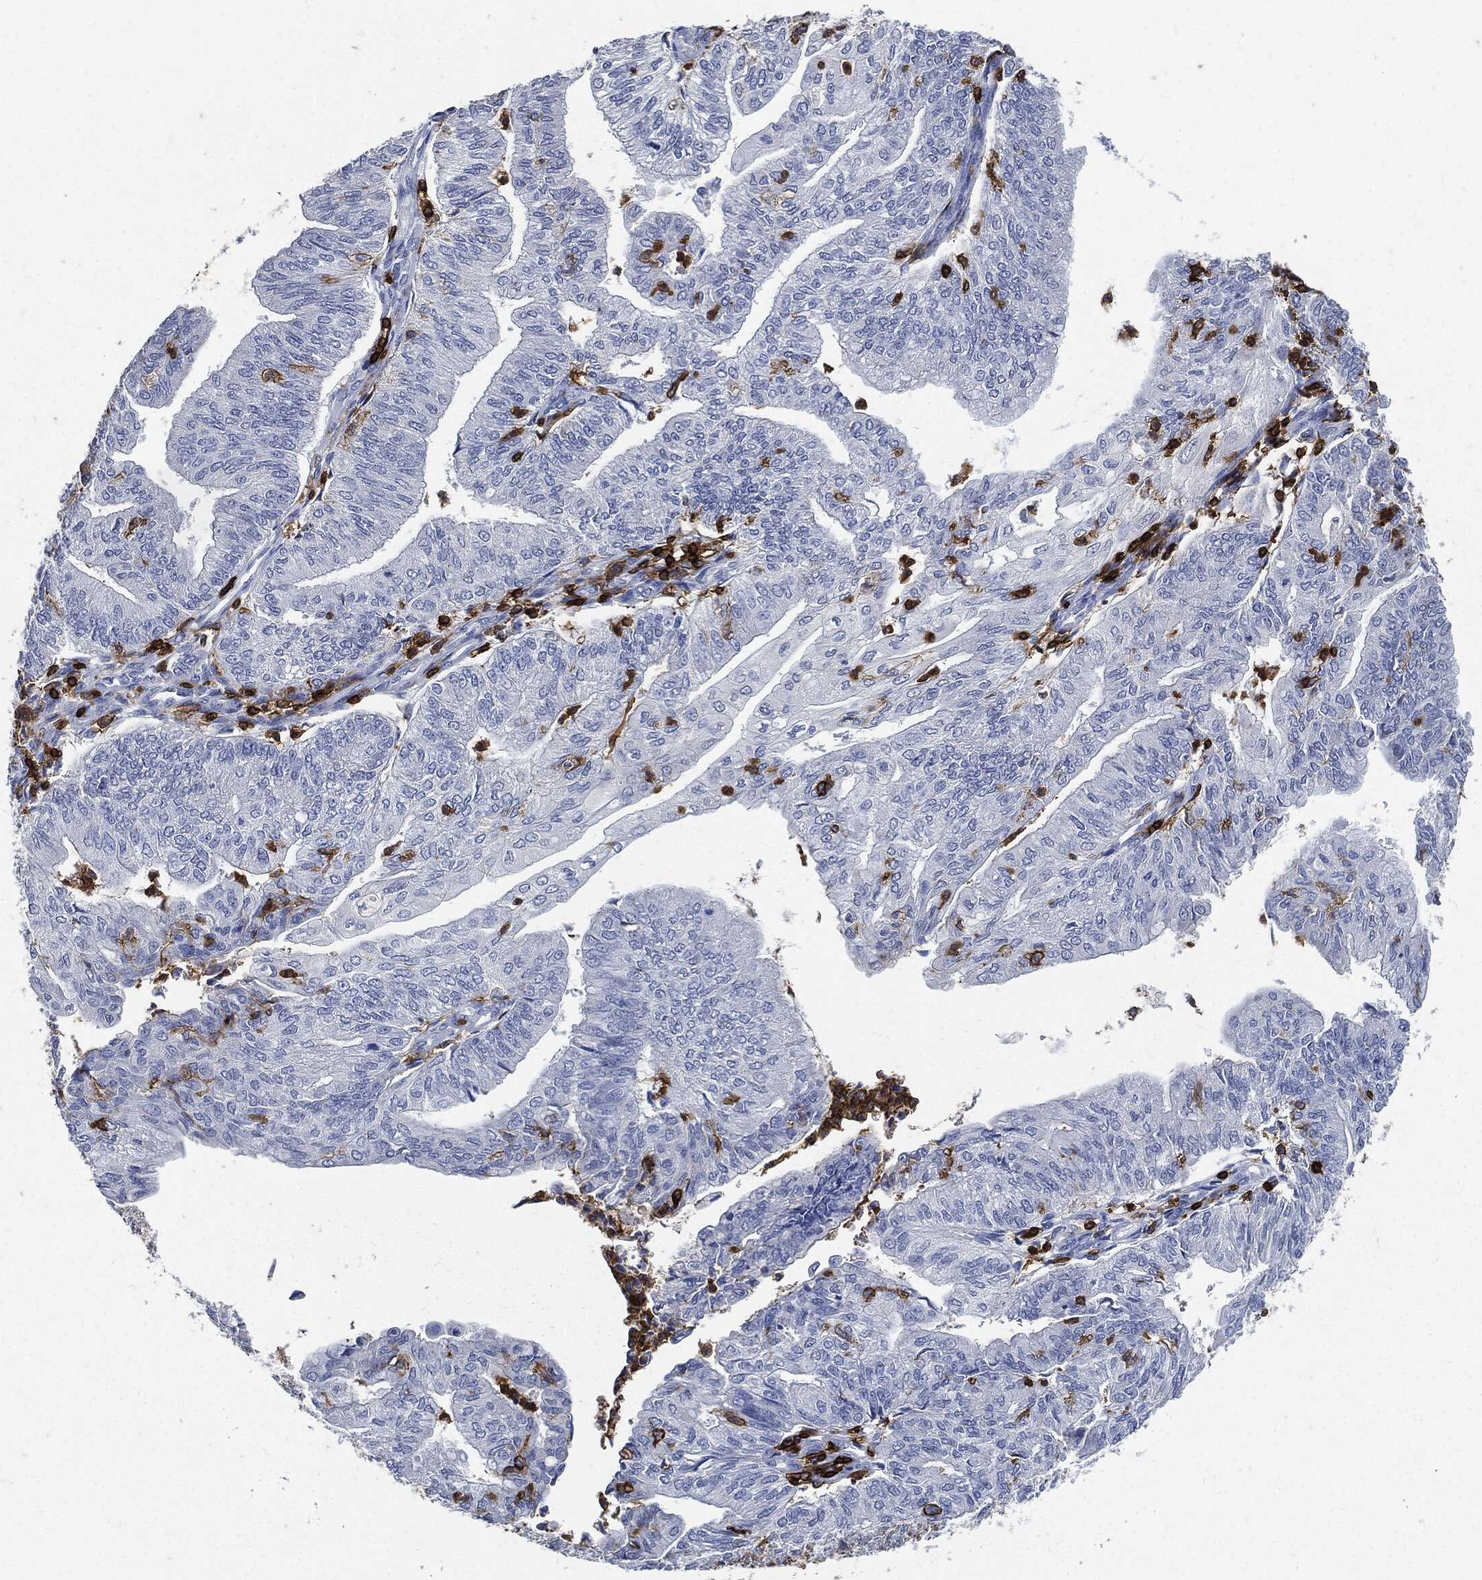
{"staining": {"intensity": "negative", "quantity": "none", "location": "none"}, "tissue": "endometrial cancer", "cell_type": "Tumor cells", "image_type": "cancer", "snomed": [{"axis": "morphology", "description": "Adenocarcinoma, NOS"}, {"axis": "topography", "description": "Endometrium"}], "caption": "Immunohistochemistry (IHC) of human endometrial cancer (adenocarcinoma) reveals no staining in tumor cells.", "gene": "PTPRC", "patient": {"sex": "female", "age": 59}}